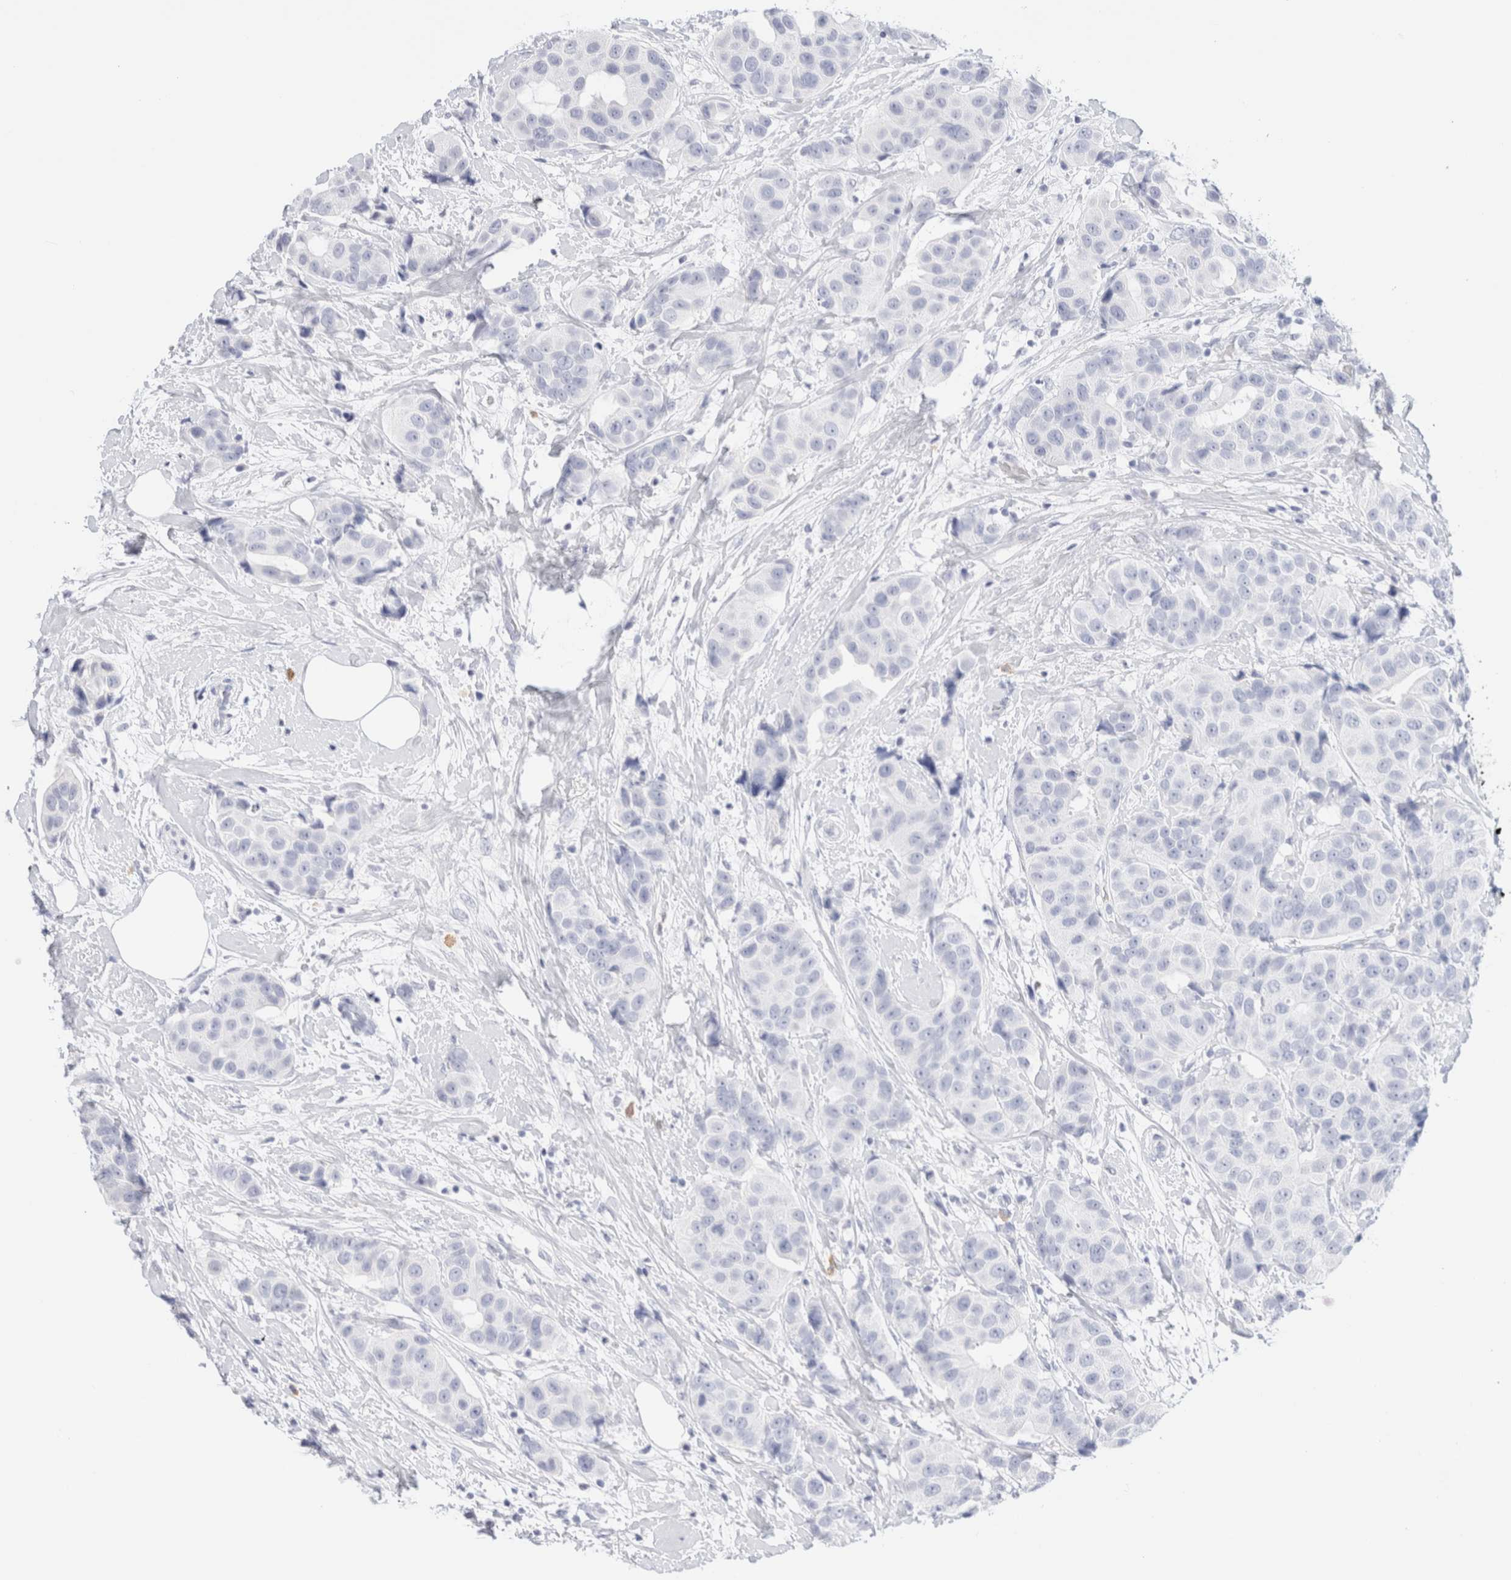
{"staining": {"intensity": "negative", "quantity": "none", "location": "none"}, "tissue": "breast cancer", "cell_type": "Tumor cells", "image_type": "cancer", "snomed": [{"axis": "morphology", "description": "Normal tissue, NOS"}, {"axis": "morphology", "description": "Duct carcinoma"}, {"axis": "topography", "description": "Breast"}], "caption": "An immunohistochemistry histopathology image of breast cancer (infiltrating ductal carcinoma) is shown. There is no staining in tumor cells of breast cancer (infiltrating ductal carcinoma). (DAB (3,3'-diaminobenzidine) IHC with hematoxylin counter stain).", "gene": "ARG1", "patient": {"sex": "female", "age": 39}}